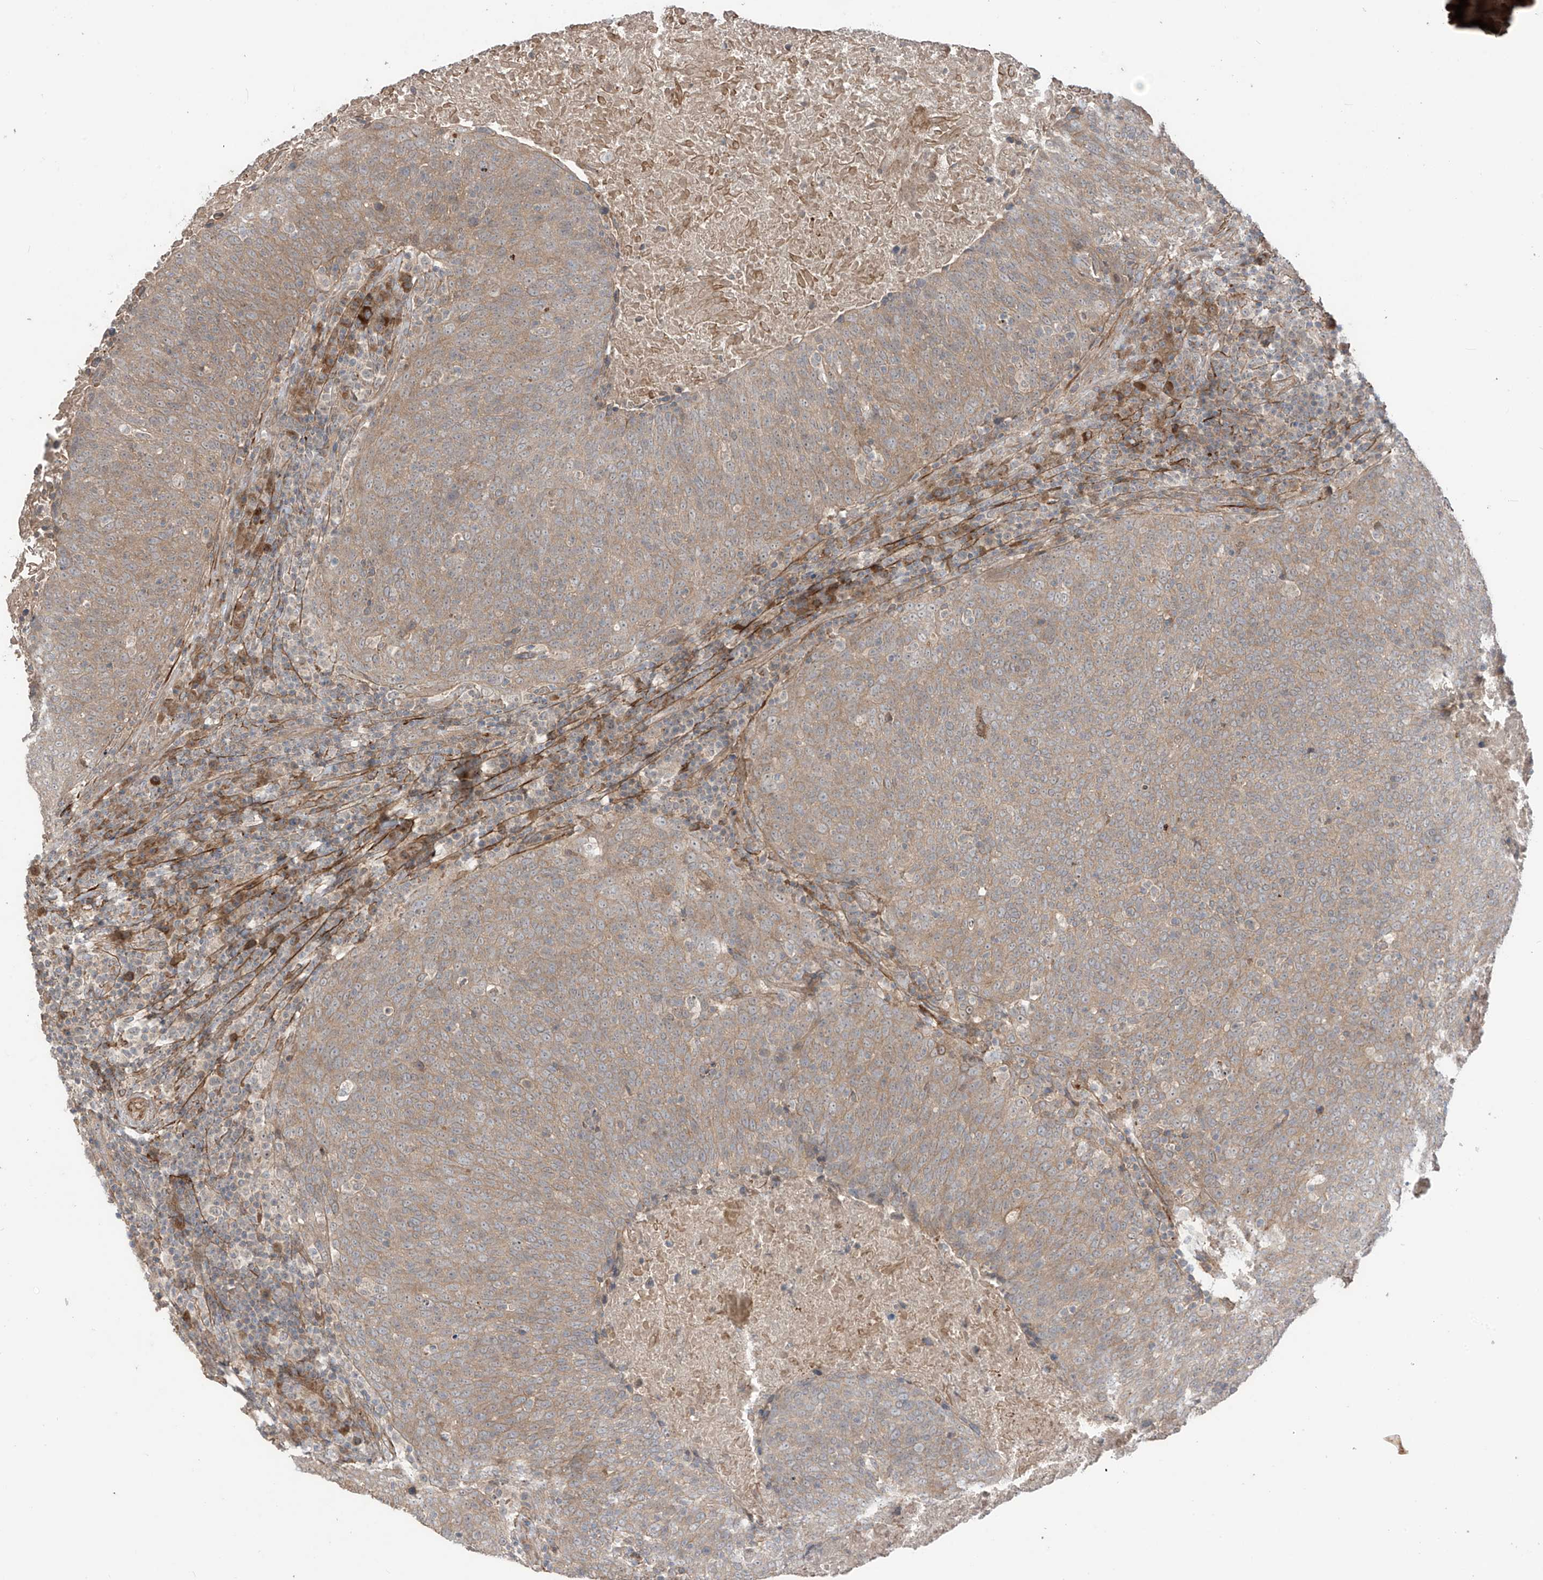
{"staining": {"intensity": "weak", "quantity": ">75%", "location": "cytoplasmic/membranous"}, "tissue": "head and neck cancer", "cell_type": "Tumor cells", "image_type": "cancer", "snomed": [{"axis": "morphology", "description": "Squamous cell carcinoma, NOS"}, {"axis": "morphology", "description": "Squamous cell carcinoma, metastatic, NOS"}, {"axis": "topography", "description": "Lymph node"}, {"axis": "topography", "description": "Head-Neck"}], "caption": "Squamous cell carcinoma (head and neck) stained with DAB IHC reveals low levels of weak cytoplasmic/membranous positivity in about >75% of tumor cells.", "gene": "LRRC74A", "patient": {"sex": "male", "age": 62}}